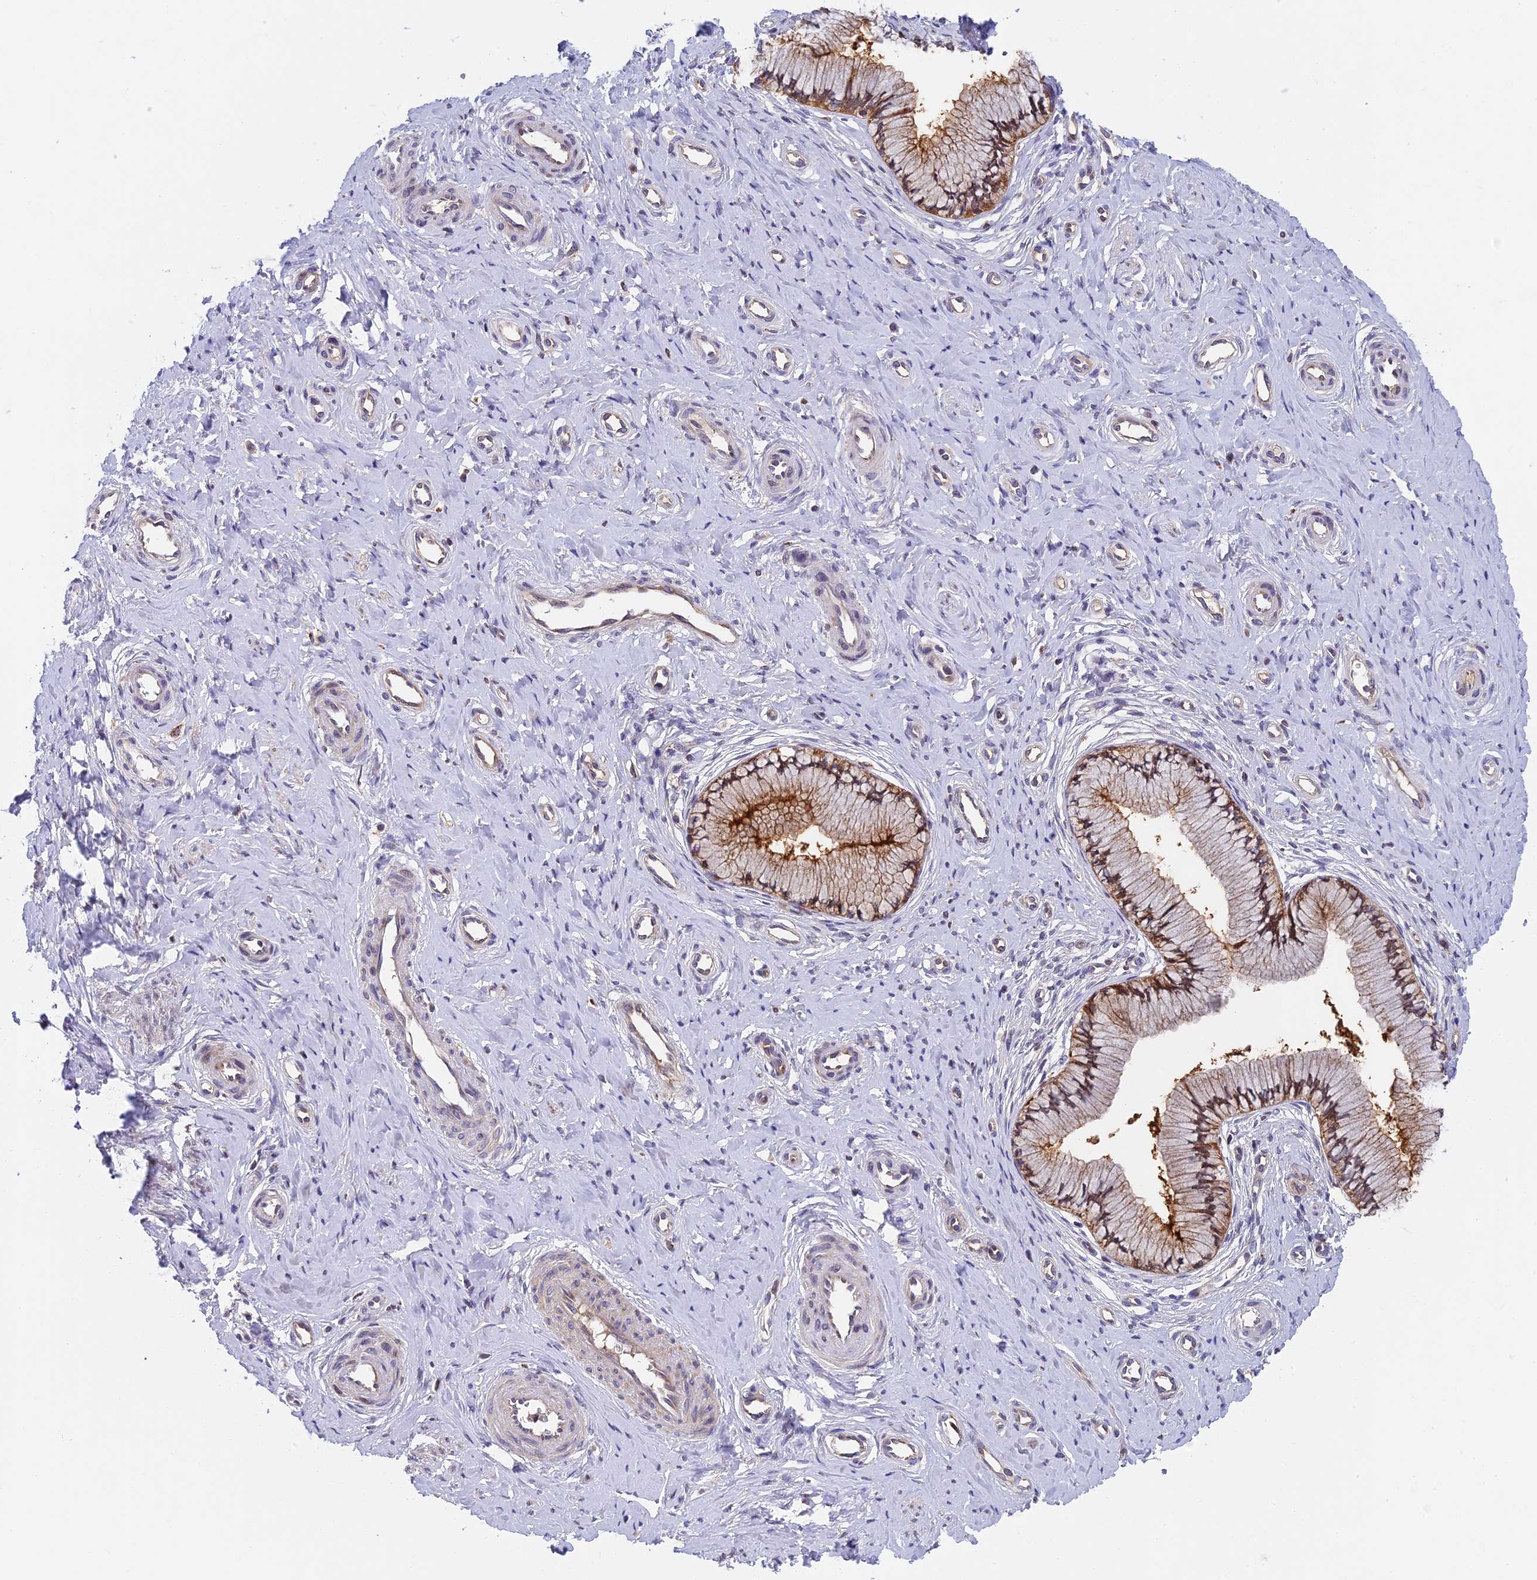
{"staining": {"intensity": "moderate", "quantity": ">75%", "location": "cytoplasmic/membranous,nuclear"}, "tissue": "cervix", "cell_type": "Glandular cells", "image_type": "normal", "snomed": [{"axis": "morphology", "description": "Normal tissue, NOS"}, {"axis": "topography", "description": "Cervix"}], "caption": "High-power microscopy captured an IHC histopathology image of normal cervix, revealing moderate cytoplasmic/membranous,nuclear expression in about >75% of glandular cells. Ihc stains the protein in brown and the nuclei are stained blue.", "gene": "IPO5", "patient": {"sex": "female", "age": 36}}